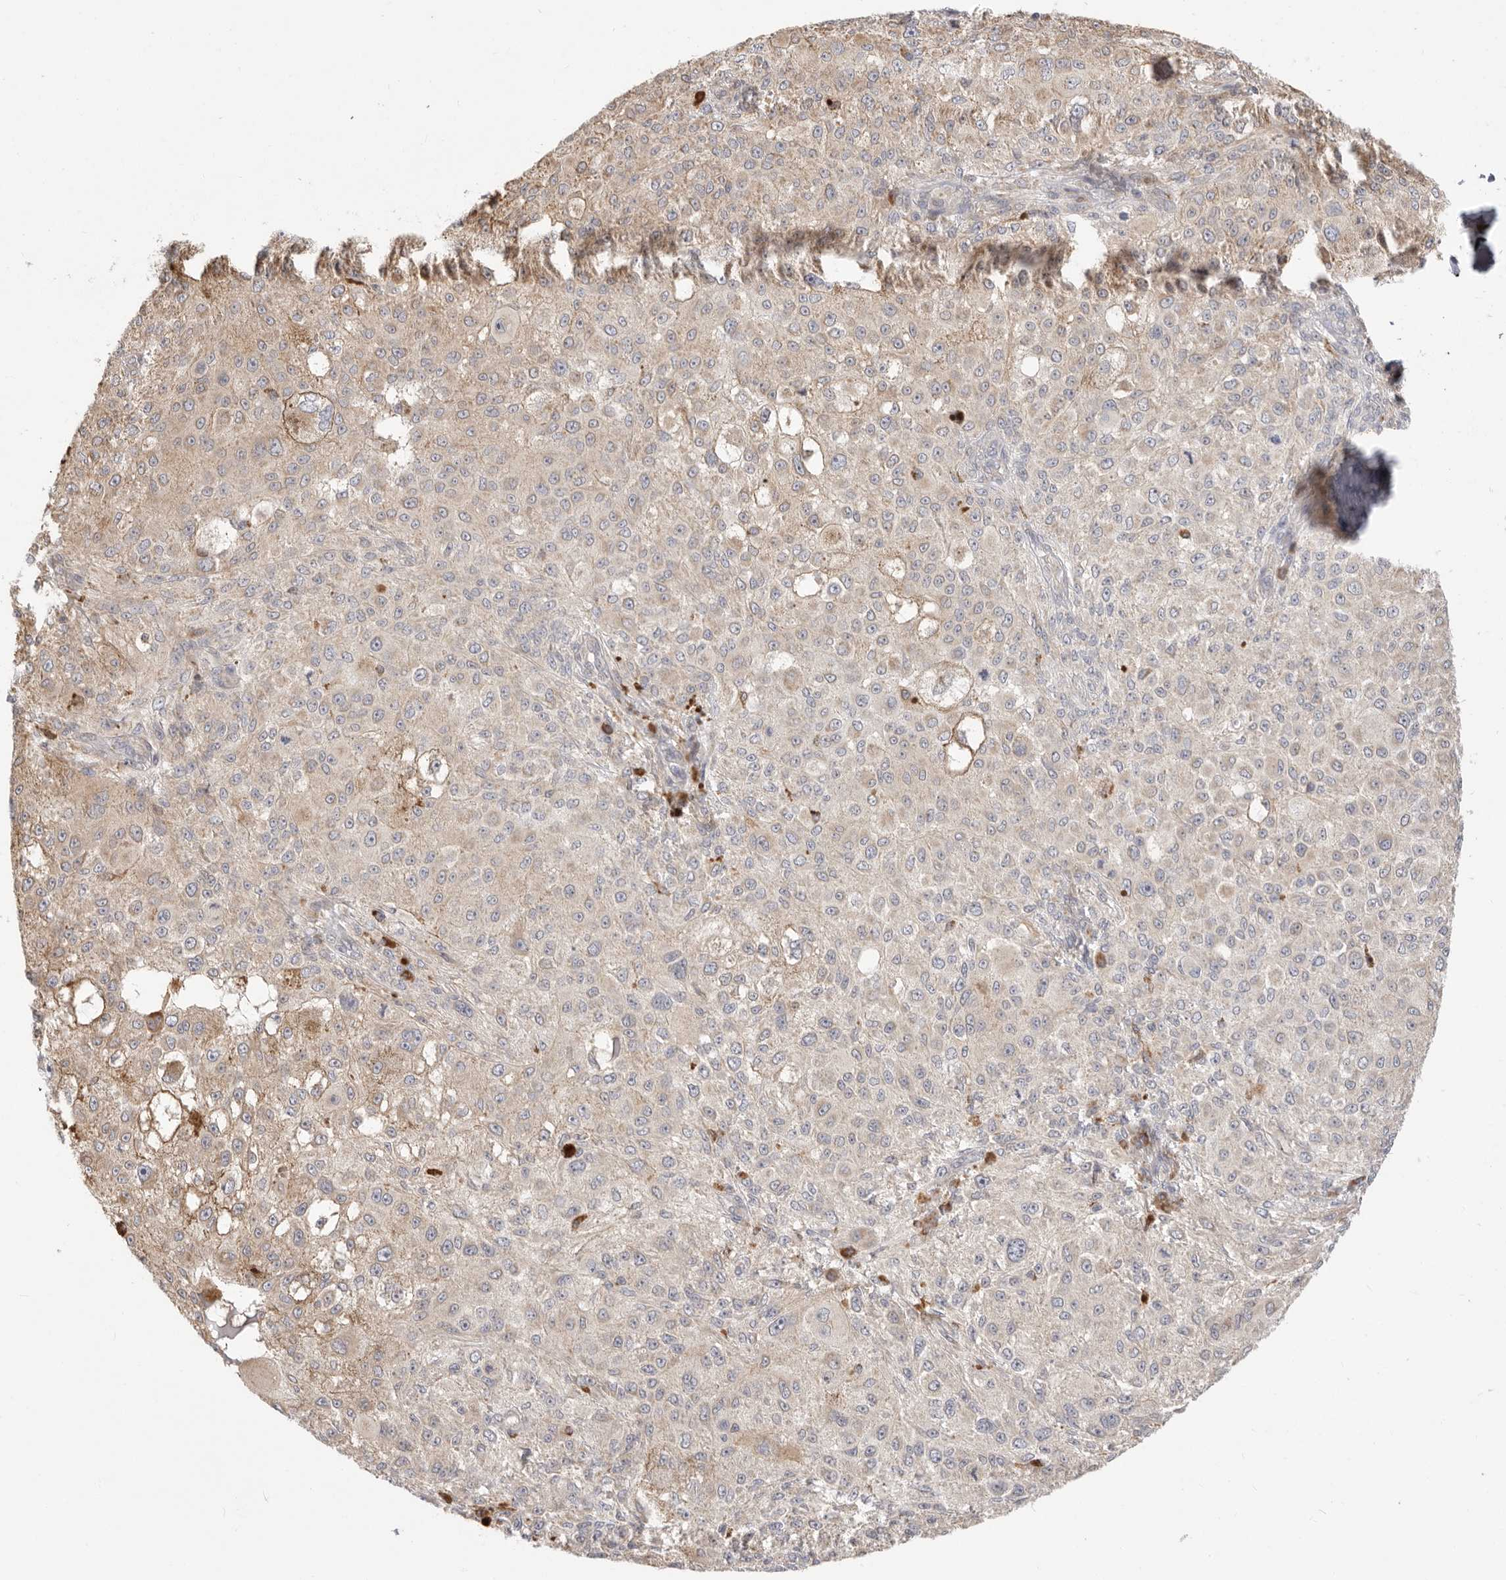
{"staining": {"intensity": "weak", "quantity": "25%-75%", "location": "cytoplasmic/membranous"}, "tissue": "melanoma", "cell_type": "Tumor cells", "image_type": "cancer", "snomed": [{"axis": "morphology", "description": "Necrosis, NOS"}, {"axis": "morphology", "description": "Malignant melanoma, NOS"}, {"axis": "topography", "description": "Skin"}], "caption": "Protein positivity by IHC shows weak cytoplasmic/membranous expression in approximately 25%-75% of tumor cells in melanoma. Nuclei are stained in blue.", "gene": "USH1C", "patient": {"sex": "female", "age": 87}}